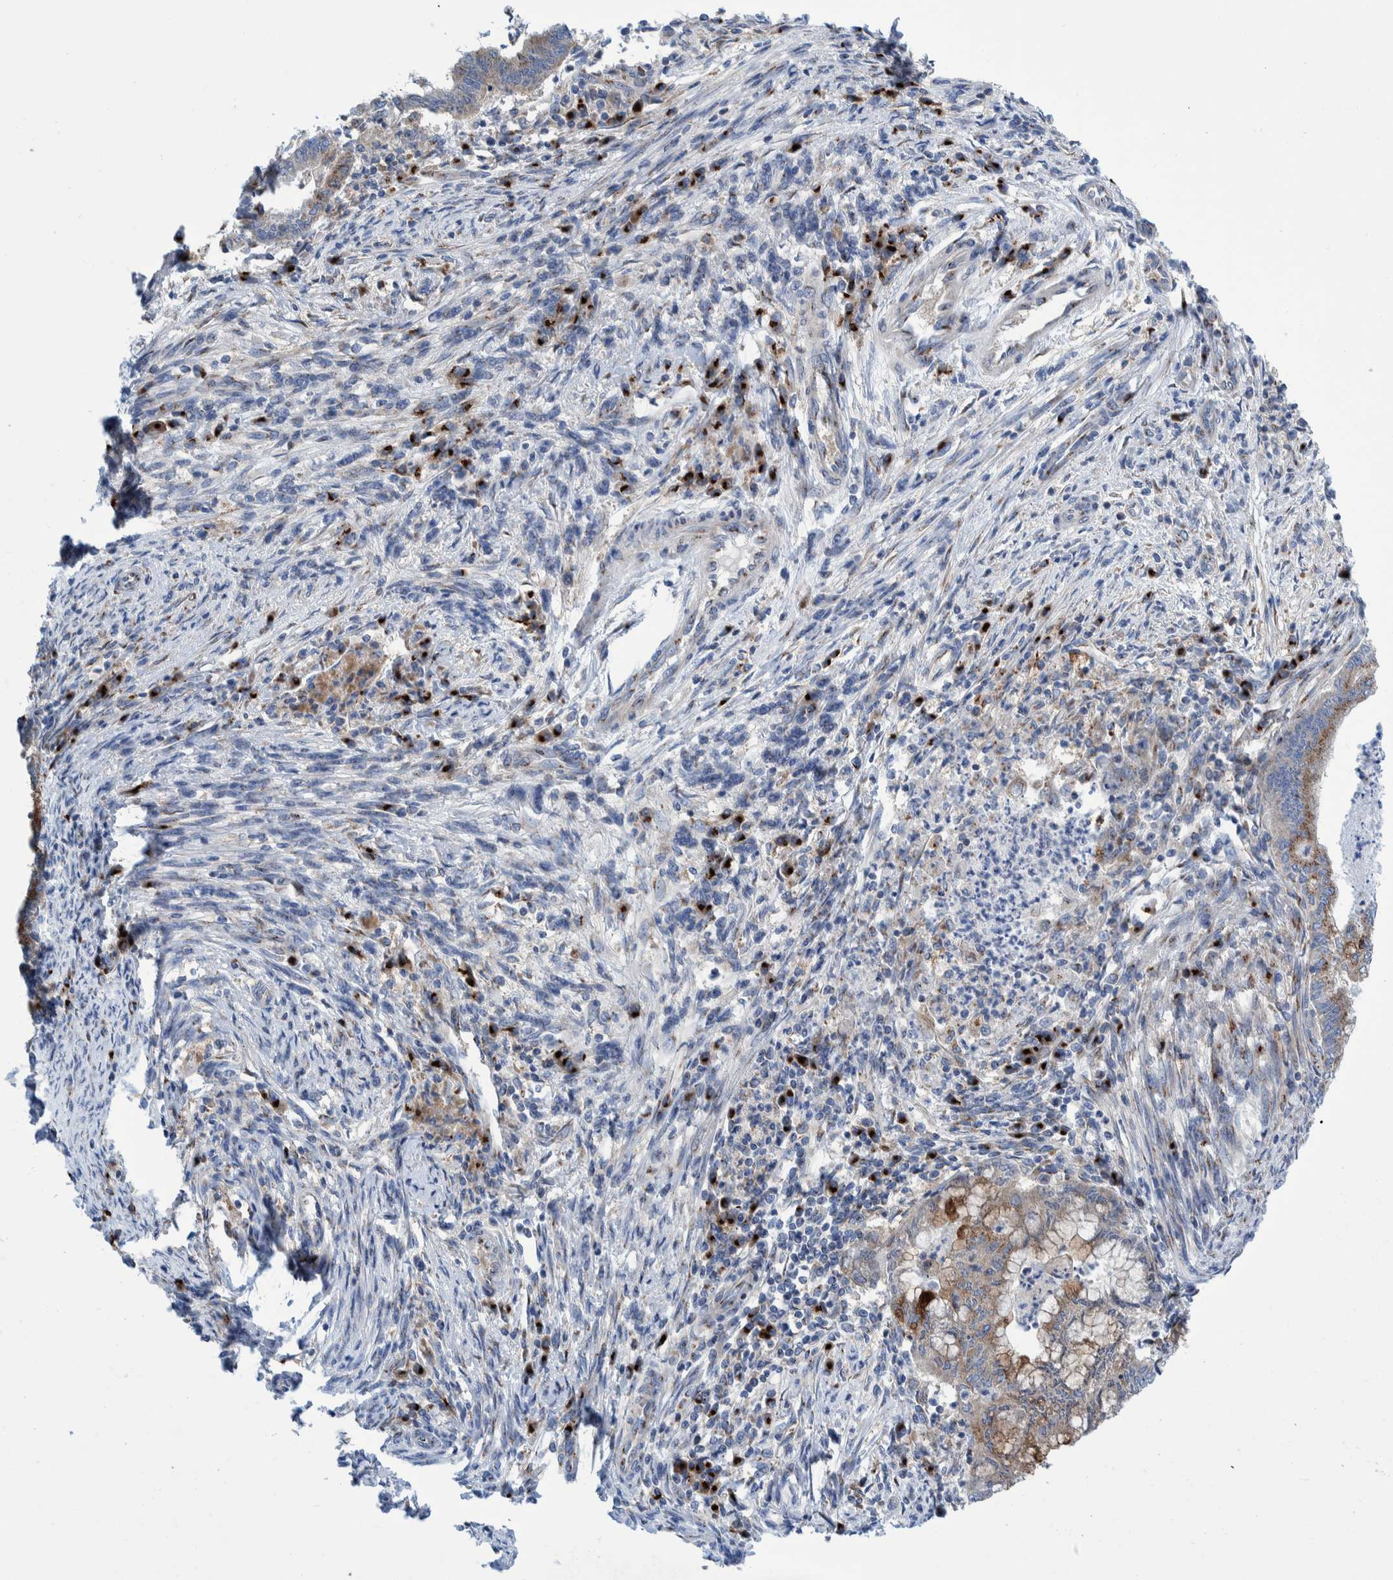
{"staining": {"intensity": "moderate", "quantity": ">75%", "location": "cytoplasmic/membranous"}, "tissue": "endometrial cancer", "cell_type": "Tumor cells", "image_type": "cancer", "snomed": [{"axis": "morphology", "description": "Polyp, NOS"}, {"axis": "morphology", "description": "Adenocarcinoma, NOS"}, {"axis": "morphology", "description": "Adenoma, NOS"}, {"axis": "topography", "description": "Endometrium"}], "caption": "Endometrial cancer tissue exhibits moderate cytoplasmic/membranous positivity in approximately >75% of tumor cells", "gene": "TRIM58", "patient": {"sex": "female", "age": 79}}